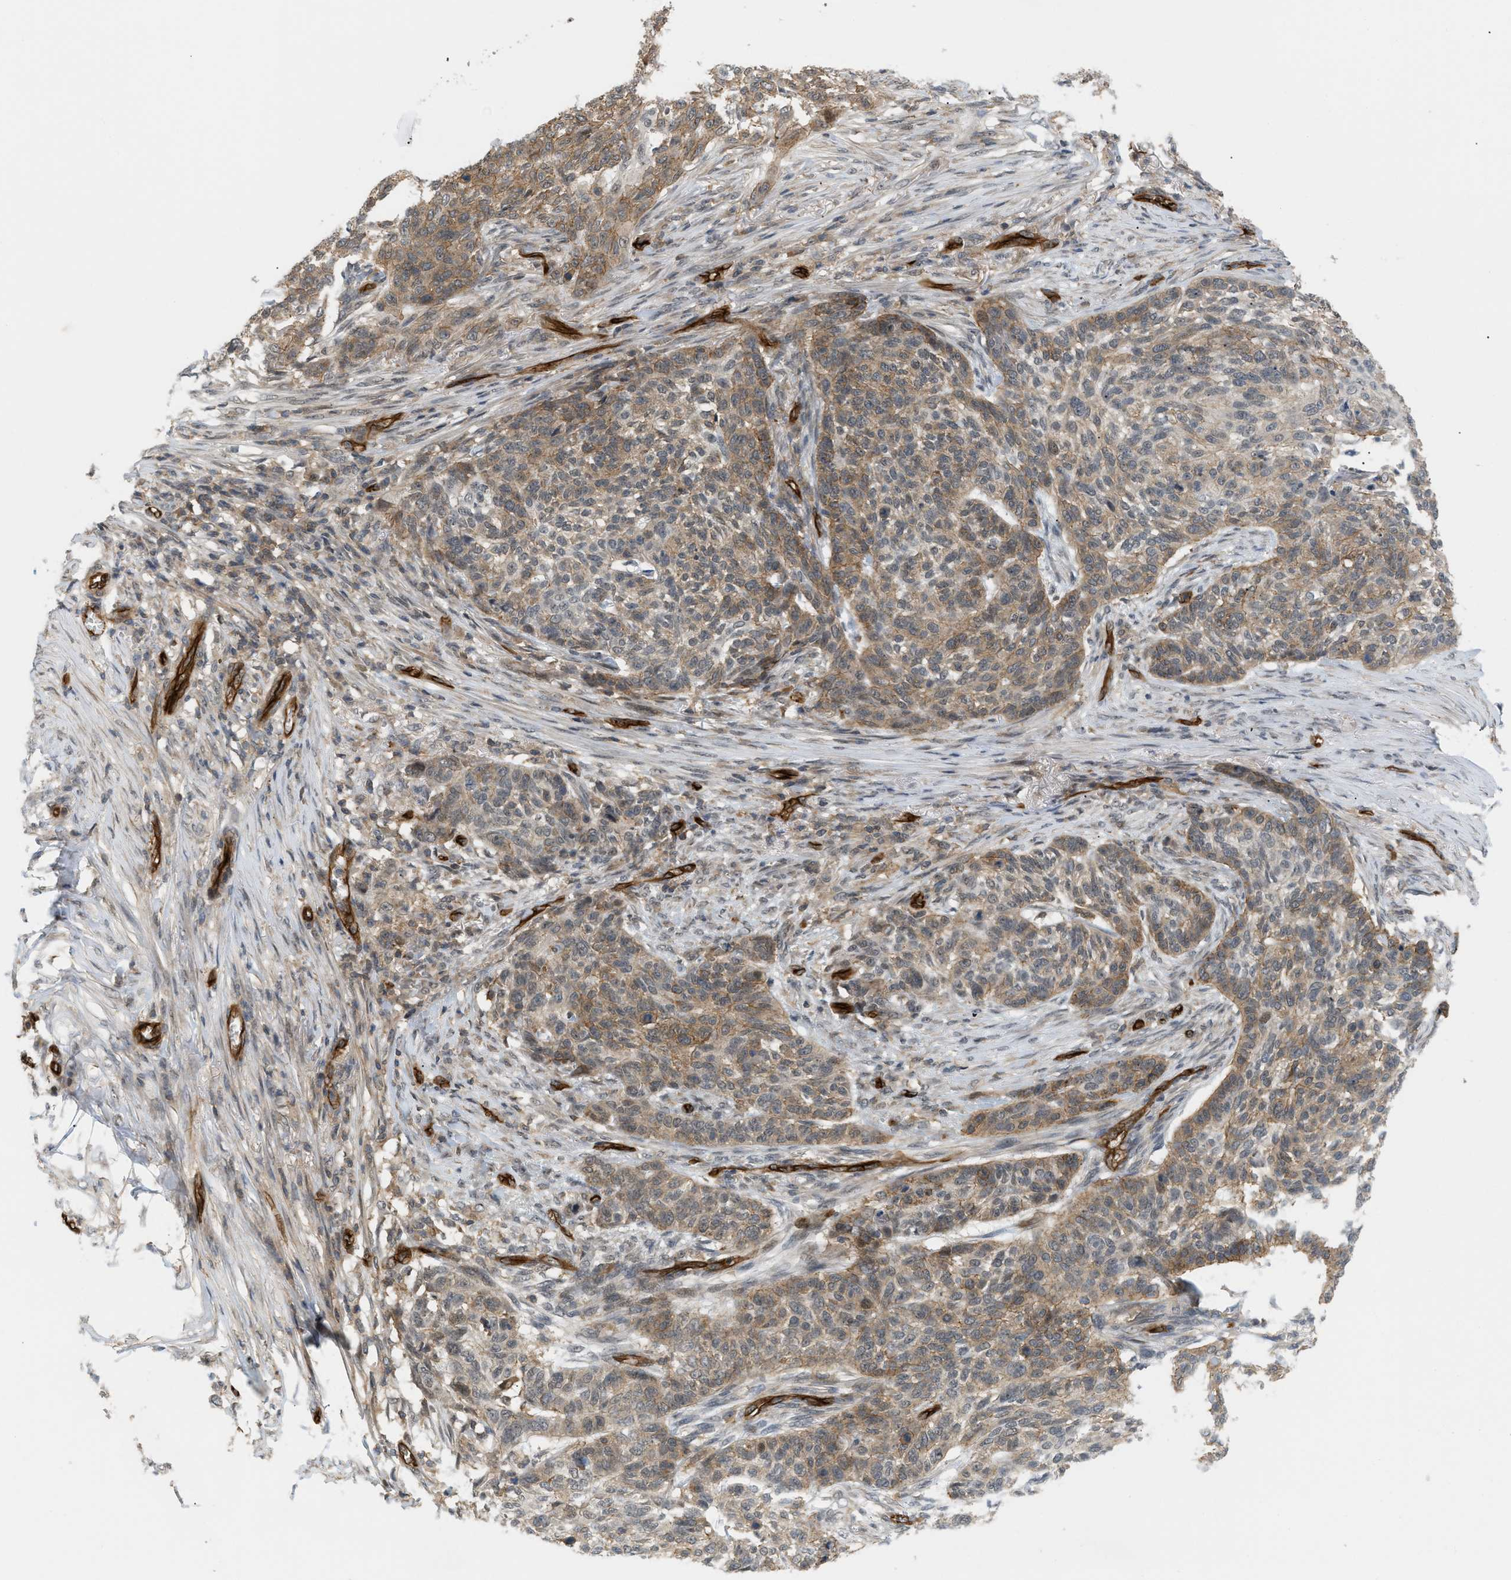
{"staining": {"intensity": "moderate", "quantity": ">75%", "location": "cytoplasmic/membranous"}, "tissue": "skin cancer", "cell_type": "Tumor cells", "image_type": "cancer", "snomed": [{"axis": "morphology", "description": "Basal cell carcinoma"}, {"axis": "topography", "description": "Skin"}], "caption": "IHC staining of skin basal cell carcinoma, which shows medium levels of moderate cytoplasmic/membranous expression in approximately >75% of tumor cells indicating moderate cytoplasmic/membranous protein expression. The staining was performed using DAB (brown) for protein detection and nuclei were counterstained in hematoxylin (blue).", "gene": "PALMD", "patient": {"sex": "male", "age": 85}}